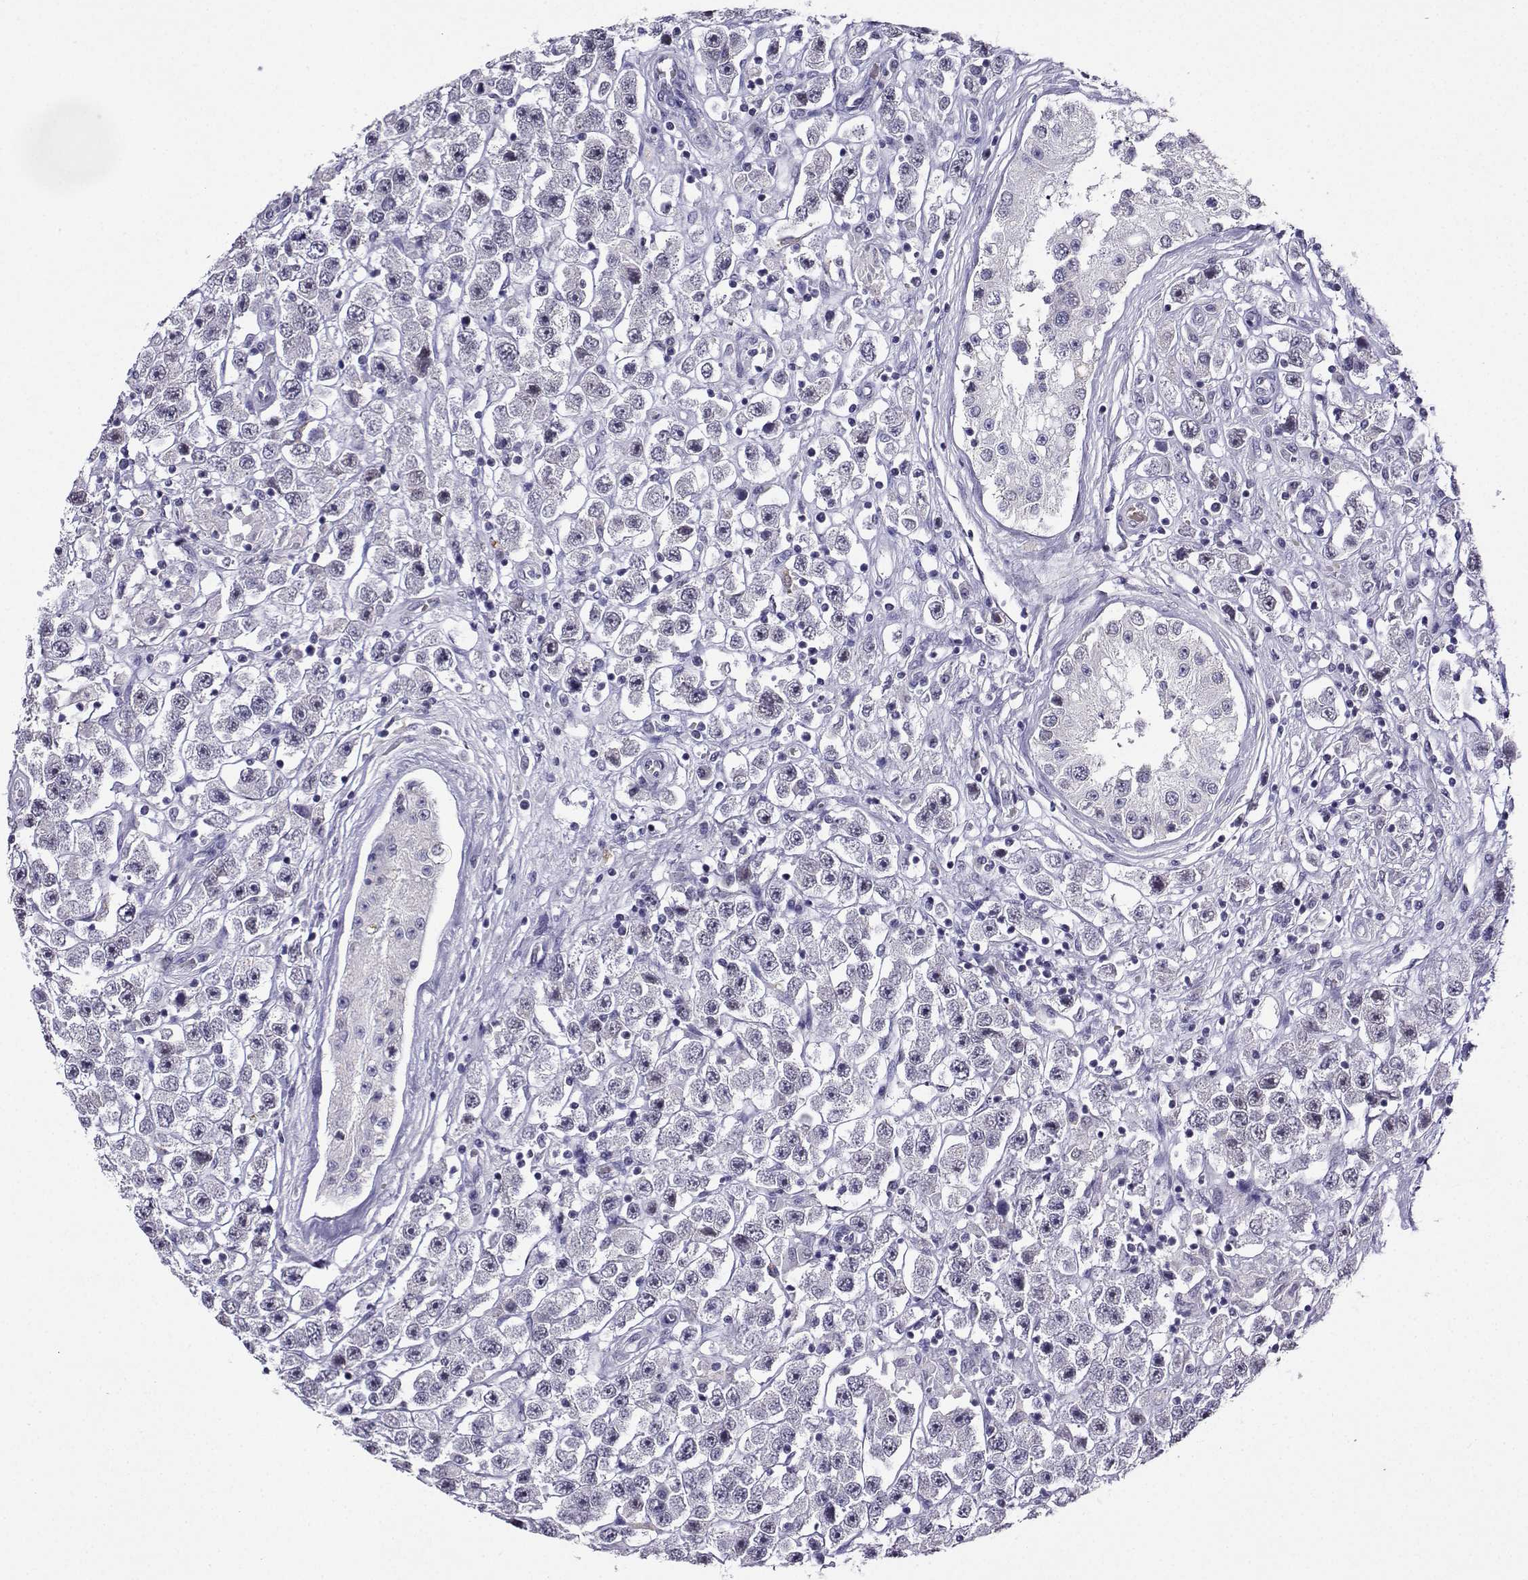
{"staining": {"intensity": "negative", "quantity": "none", "location": "none"}, "tissue": "testis cancer", "cell_type": "Tumor cells", "image_type": "cancer", "snomed": [{"axis": "morphology", "description": "Seminoma, NOS"}, {"axis": "topography", "description": "Testis"}], "caption": "High magnification brightfield microscopy of testis seminoma stained with DAB (brown) and counterstained with hematoxylin (blue): tumor cells show no significant staining.", "gene": "LRFN2", "patient": {"sex": "male", "age": 45}}